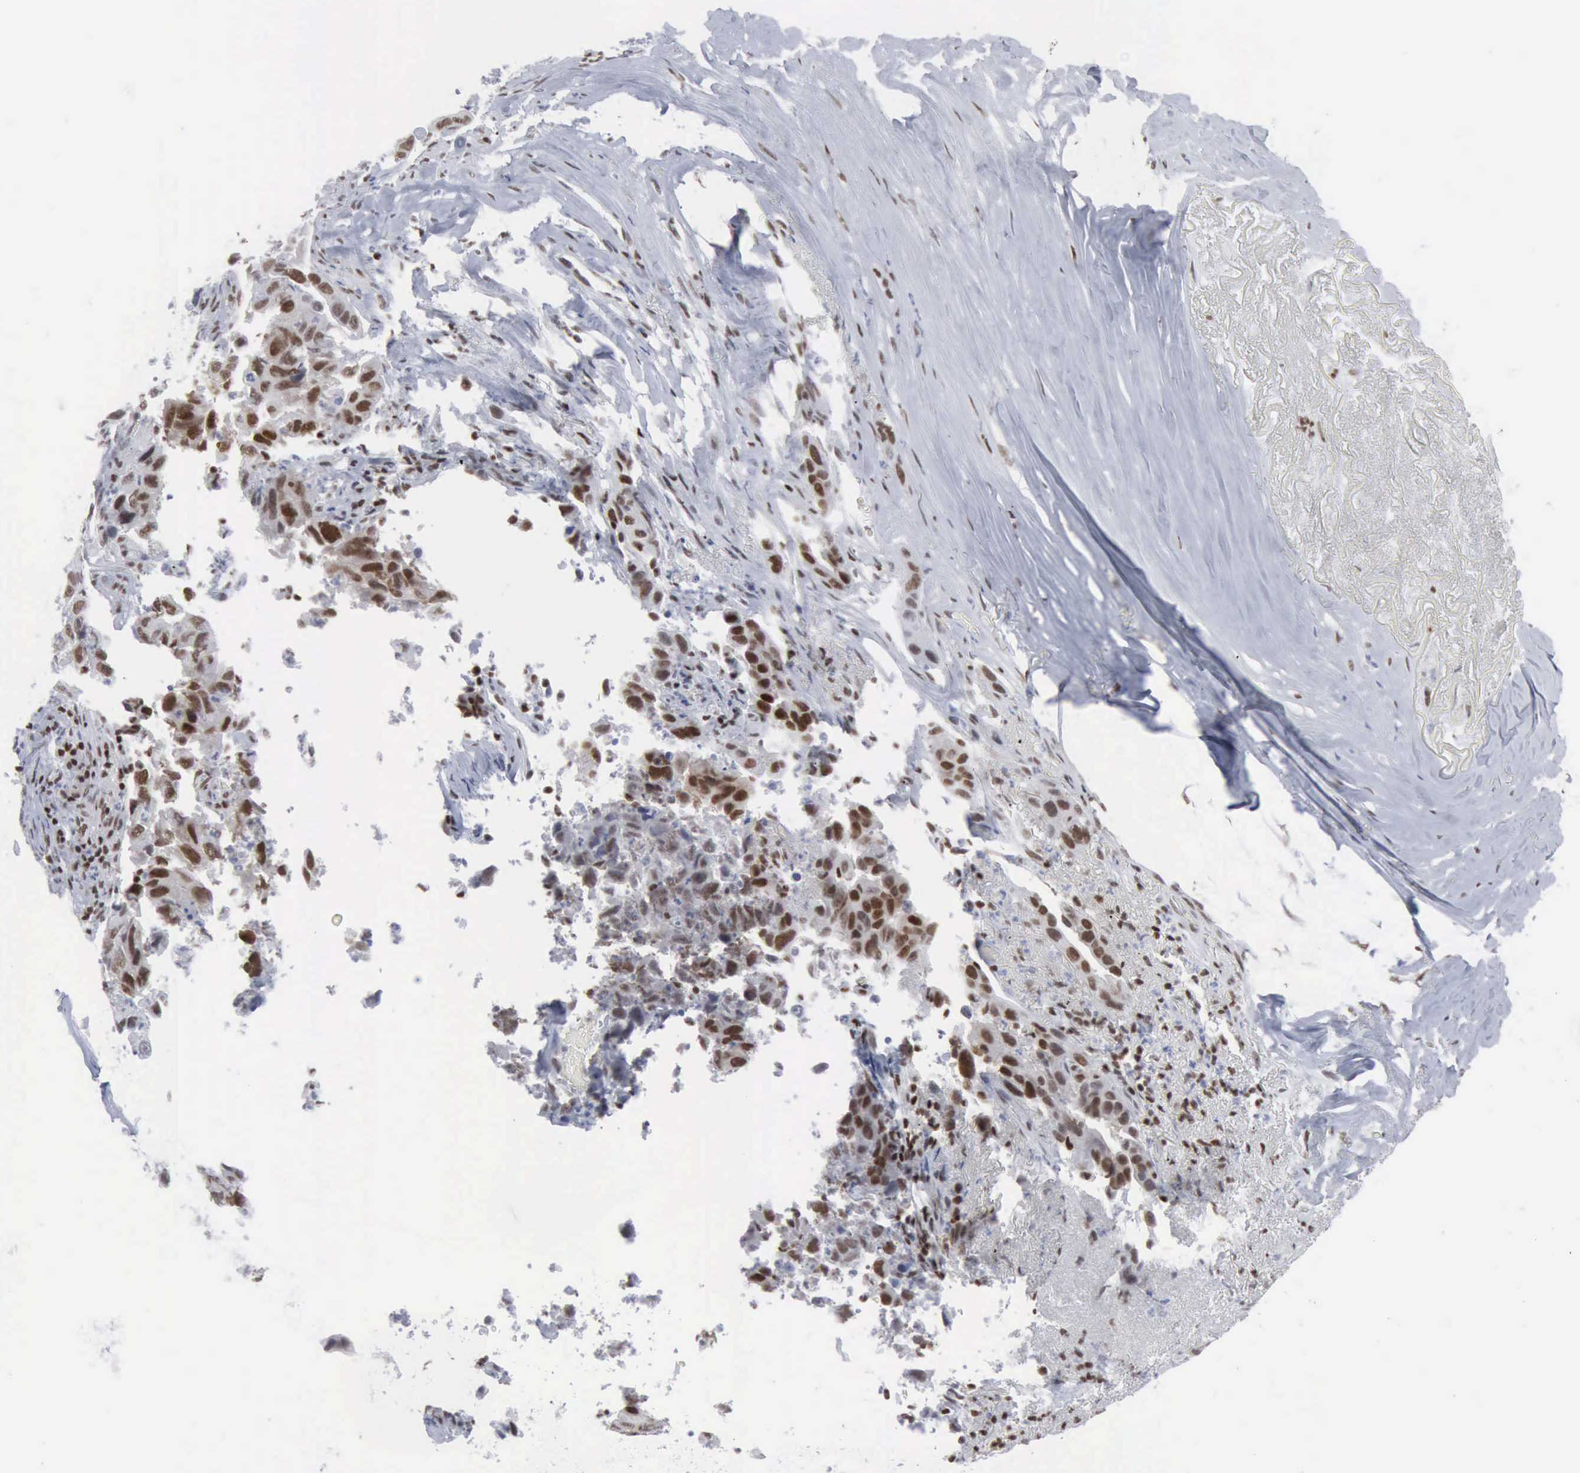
{"staining": {"intensity": "weak", "quantity": "25%-75%", "location": "nuclear"}, "tissue": "lung cancer", "cell_type": "Tumor cells", "image_type": "cancer", "snomed": [{"axis": "morphology", "description": "Squamous cell carcinoma, NOS"}, {"axis": "topography", "description": "Lung"}], "caption": "Protein staining exhibits weak nuclear positivity in approximately 25%-75% of tumor cells in squamous cell carcinoma (lung).", "gene": "XPA", "patient": {"sex": "male", "age": 64}}